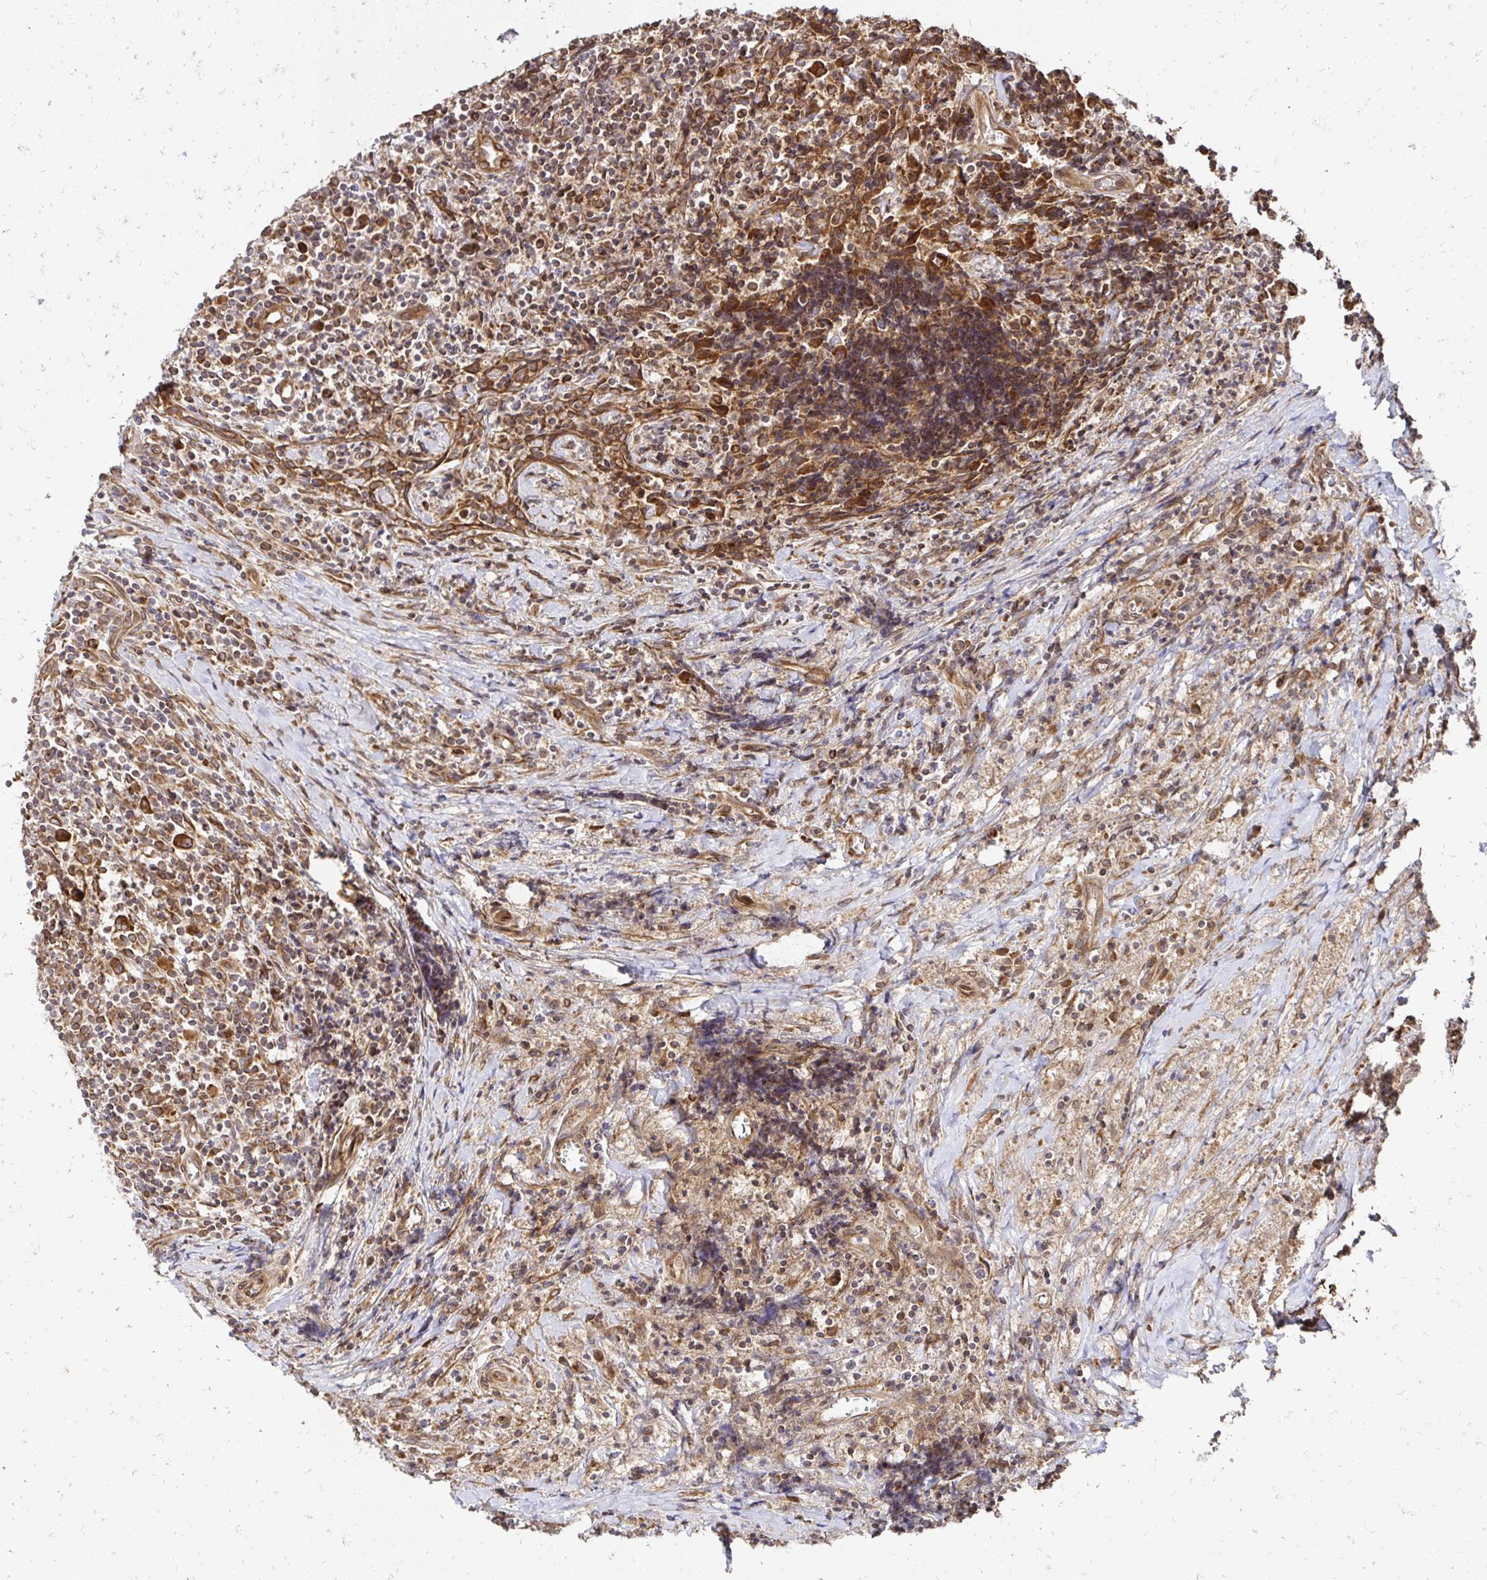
{"staining": {"intensity": "strong", "quantity": ">75%", "location": "cytoplasmic/membranous"}, "tissue": "lymphoma", "cell_type": "Tumor cells", "image_type": "cancer", "snomed": [{"axis": "morphology", "description": "Hodgkin's disease, NOS"}, {"axis": "topography", "description": "Thymus, NOS"}], "caption": "Immunohistochemistry (IHC) (DAB (3,3'-diaminobenzidine)) staining of Hodgkin's disease reveals strong cytoplasmic/membranous protein staining in about >75% of tumor cells.", "gene": "ZW10", "patient": {"sex": "female", "age": 17}}